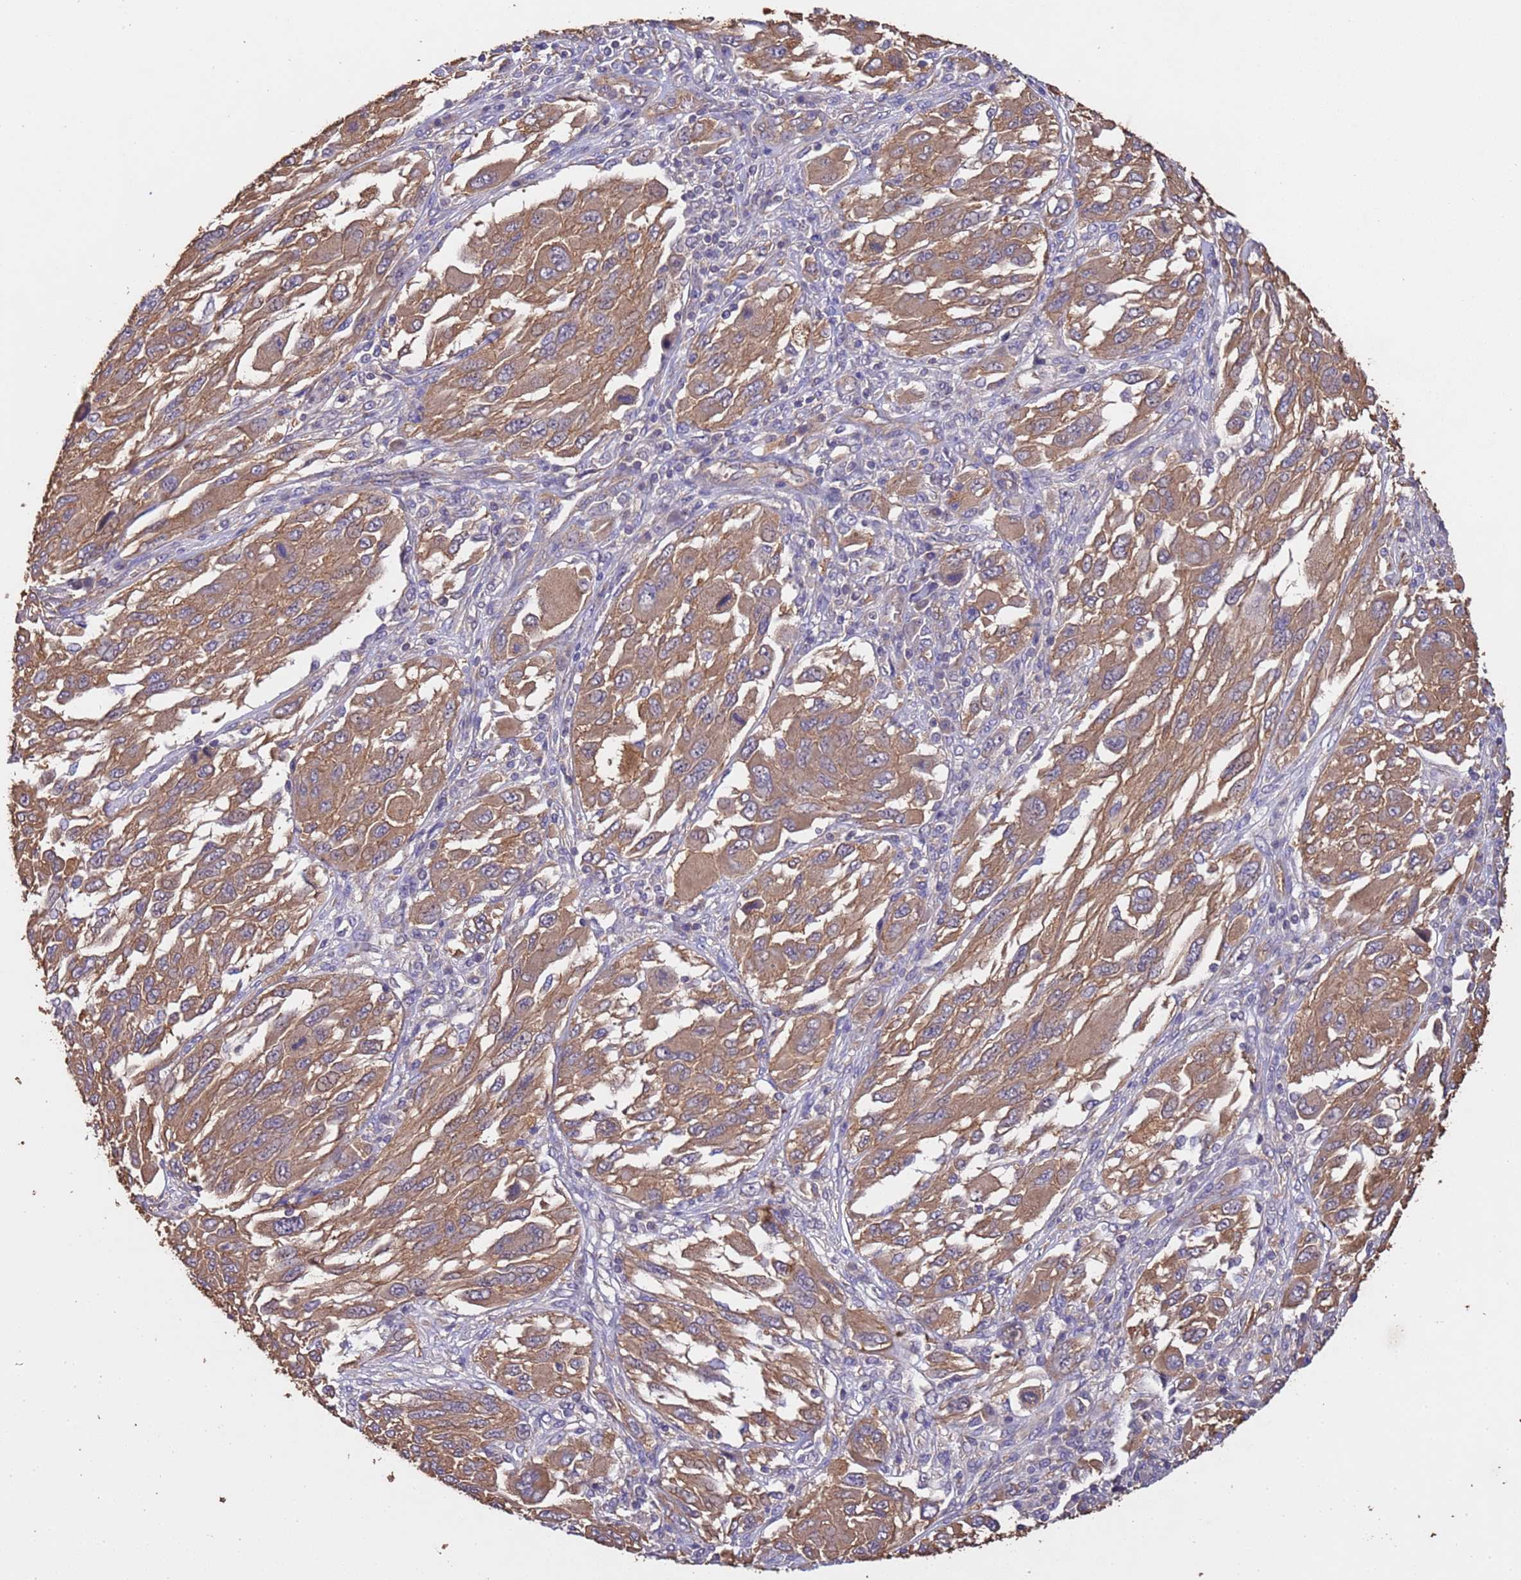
{"staining": {"intensity": "moderate", "quantity": ">75%", "location": "cytoplasmic/membranous"}, "tissue": "melanoma", "cell_type": "Tumor cells", "image_type": "cancer", "snomed": [{"axis": "morphology", "description": "Malignant melanoma, NOS"}, {"axis": "topography", "description": "Skin"}], "caption": "Immunohistochemistry (DAB (3,3'-diaminobenzidine)) staining of human melanoma shows moderate cytoplasmic/membranous protein positivity in about >75% of tumor cells.", "gene": "MTX3", "patient": {"sex": "female", "age": 91}}